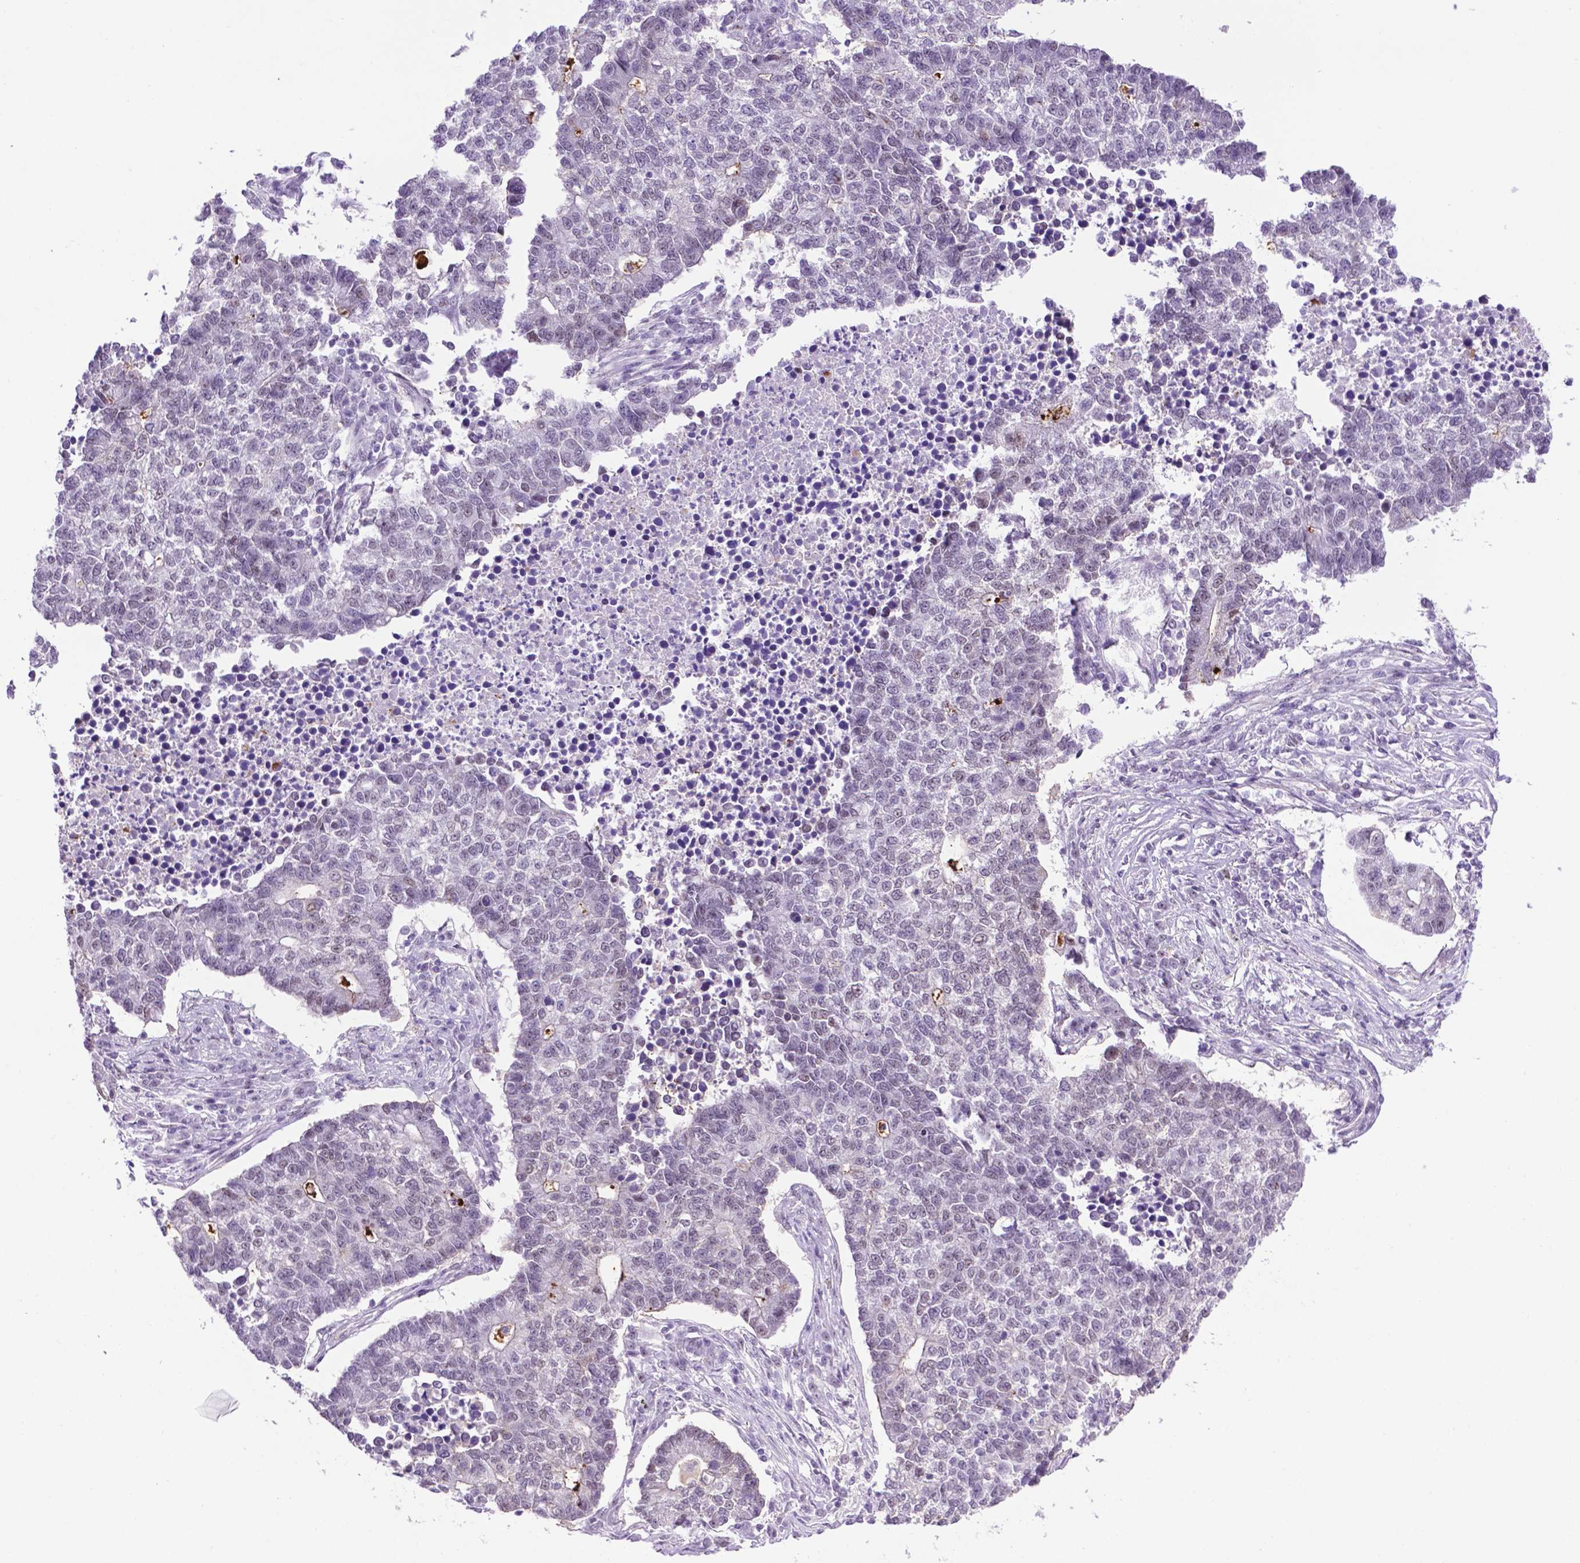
{"staining": {"intensity": "negative", "quantity": "none", "location": "none"}, "tissue": "lung cancer", "cell_type": "Tumor cells", "image_type": "cancer", "snomed": [{"axis": "morphology", "description": "Adenocarcinoma, NOS"}, {"axis": "topography", "description": "Lung"}], "caption": "Lung adenocarcinoma was stained to show a protein in brown. There is no significant staining in tumor cells. (DAB IHC, high magnification).", "gene": "TACSTD2", "patient": {"sex": "male", "age": 57}}